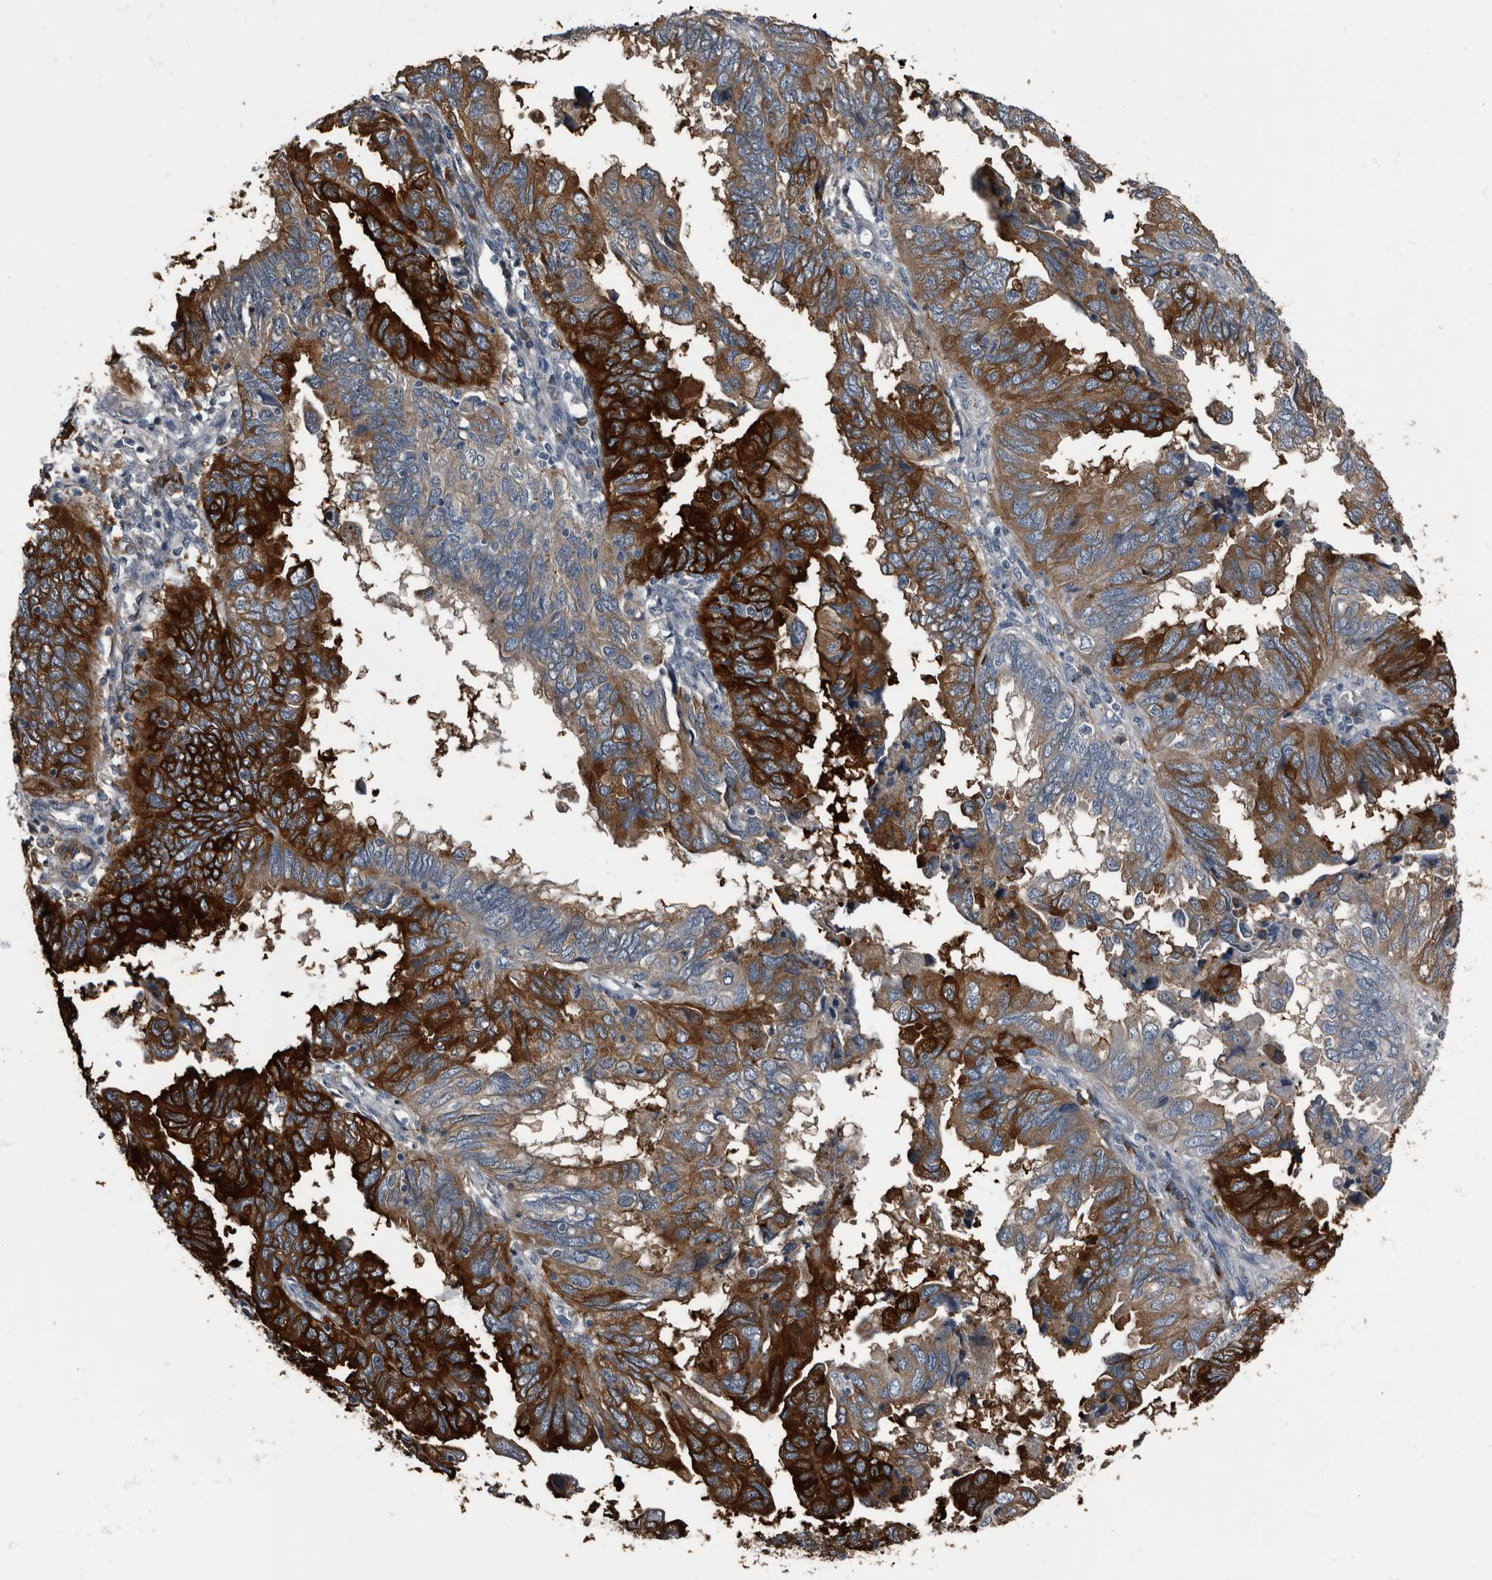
{"staining": {"intensity": "strong", "quantity": "25%-75%", "location": "cytoplasmic/membranous"}, "tissue": "endometrial cancer", "cell_type": "Tumor cells", "image_type": "cancer", "snomed": [{"axis": "morphology", "description": "Adenocarcinoma, NOS"}, {"axis": "topography", "description": "Uterus"}], "caption": "A photomicrograph of endometrial adenocarcinoma stained for a protein shows strong cytoplasmic/membranous brown staining in tumor cells.", "gene": "TPD52L1", "patient": {"sex": "female", "age": 77}}